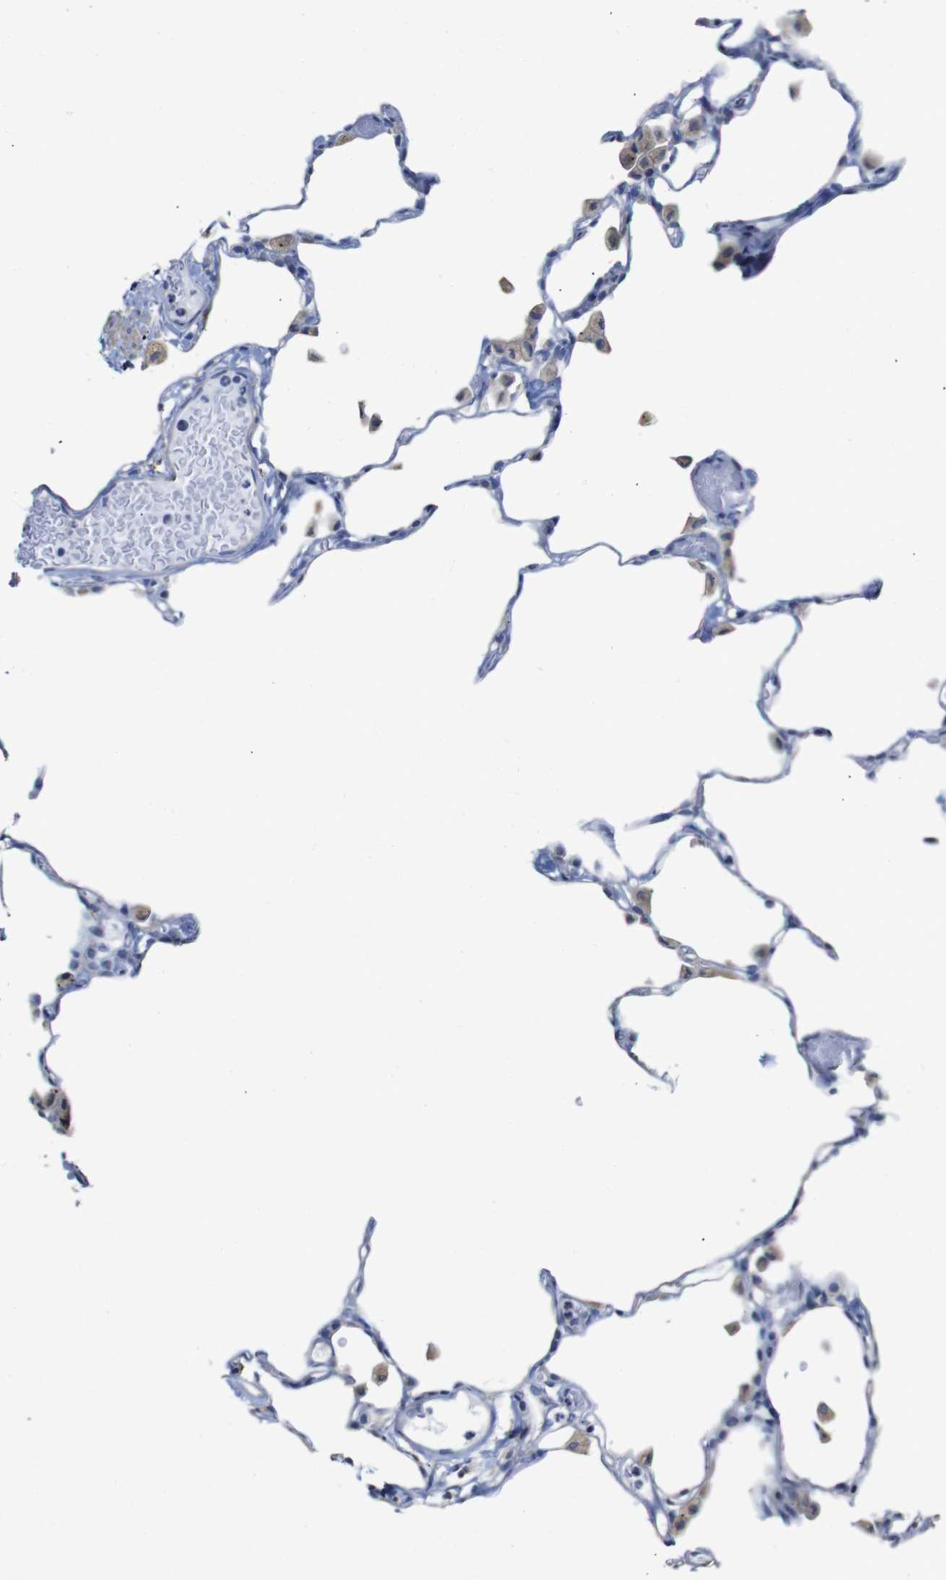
{"staining": {"intensity": "negative", "quantity": "none", "location": "none"}, "tissue": "lung", "cell_type": "Alveolar cells", "image_type": "normal", "snomed": [{"axis": "morphology", "description": "Normal tissue, NOS"}, {"axis": "topography", "description": "Lung"}], "caption": "This is an immunohistochemistry micrograph of unremarkable lung. There is no positivity in alveolar cells.", "gene": "TCEAL9", "patient": {"sex": "female", "age": 49}}